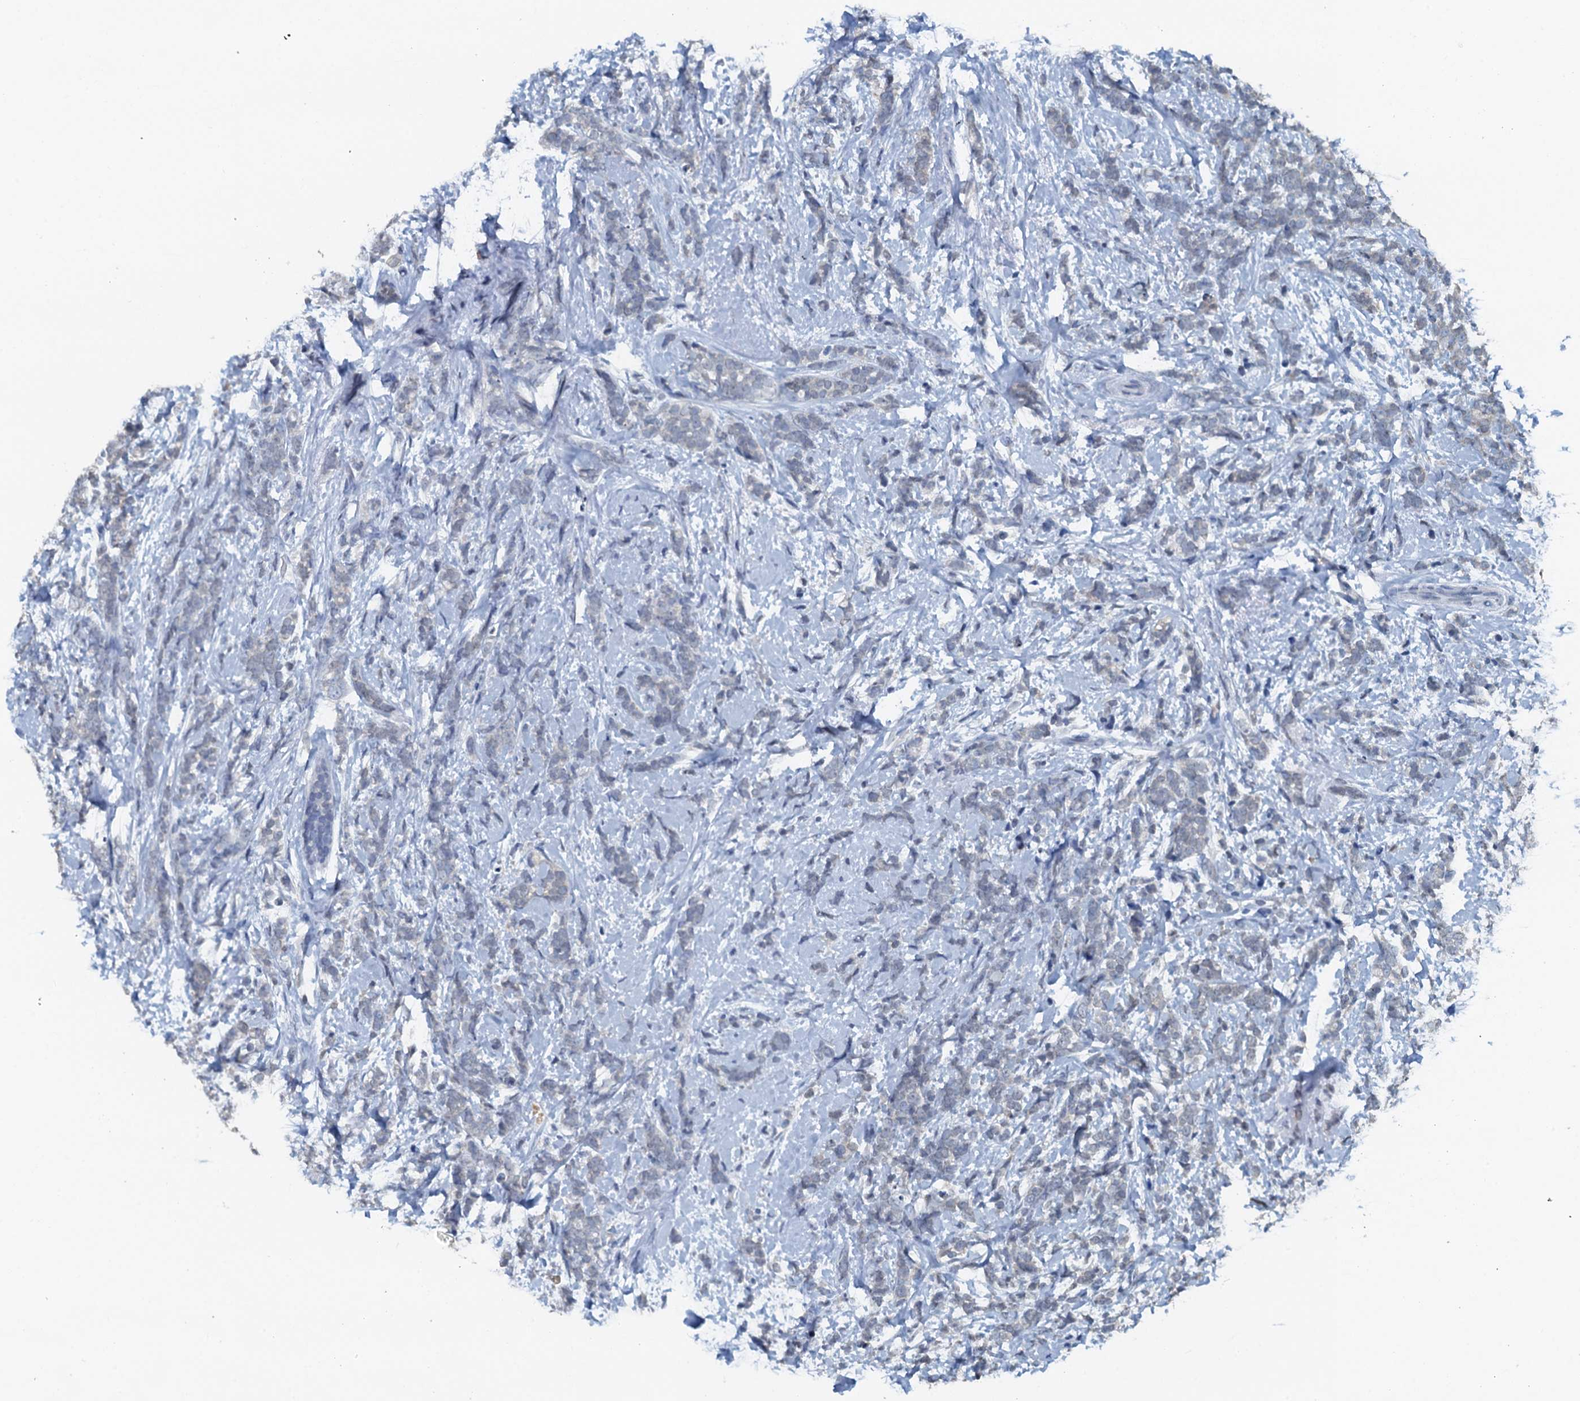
{"staining": {"intensity": "negative", "quantity": "none", "location": "none"}, "tissue": "breast cancer", "cell_type": "Tumor cells", "image_type": "cancer", "snomed": [{"axis": "morphology", "description": "Lobular carcinoma"}, {"axis": "topography", "description": "Breast"}], "caption": "An IHC photomicrograph of breast cancer is shown. There is no staining in tumor cells of breast cancer.", "gene": "AHCY", "patient": {"sex": "female", "age": 58}}